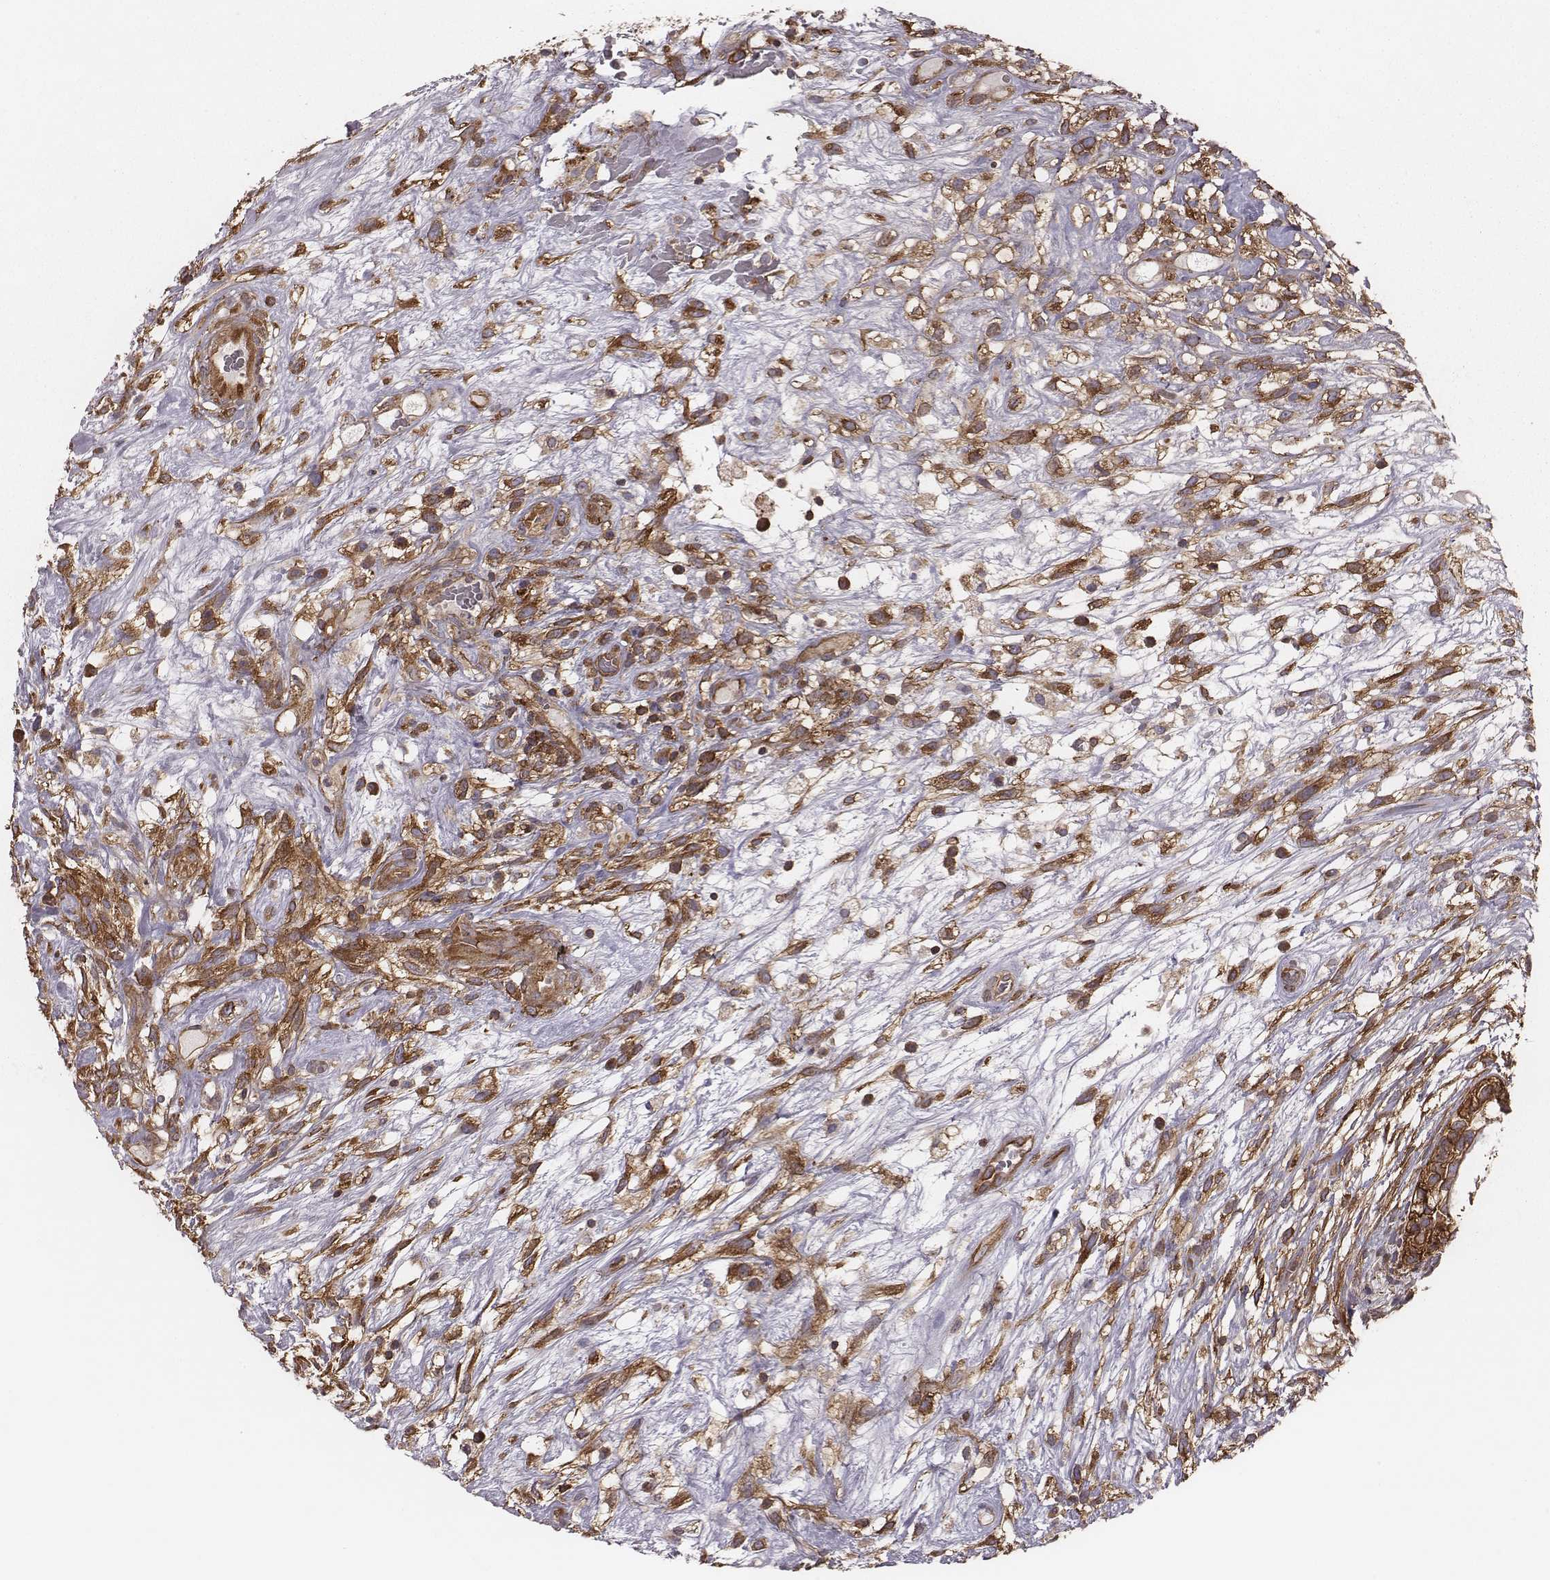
{"staining": {"intensity": "strong", "quantity": ">75%", "location": "cytoplasmic/membranous"}, "tissue": "testis cancer", "cell_type": "Tumor cells", "image_type": "cancer", "snomed": [{"axis": "morphology", "description": "Normal tissue, NOS"}, {"axis": "morphology", "description": "Carcinoma, Embryonal, NOS"}, {"axis": "topography", "description": "Testis"}], "caption": "Brown immunohistochemical staining in human testis cancer shows strong cytoplasmic/membranous positivity in about >75% of tumor cells.", "gene": "CAD", "patient": {"sex": "male", "age": 32}}